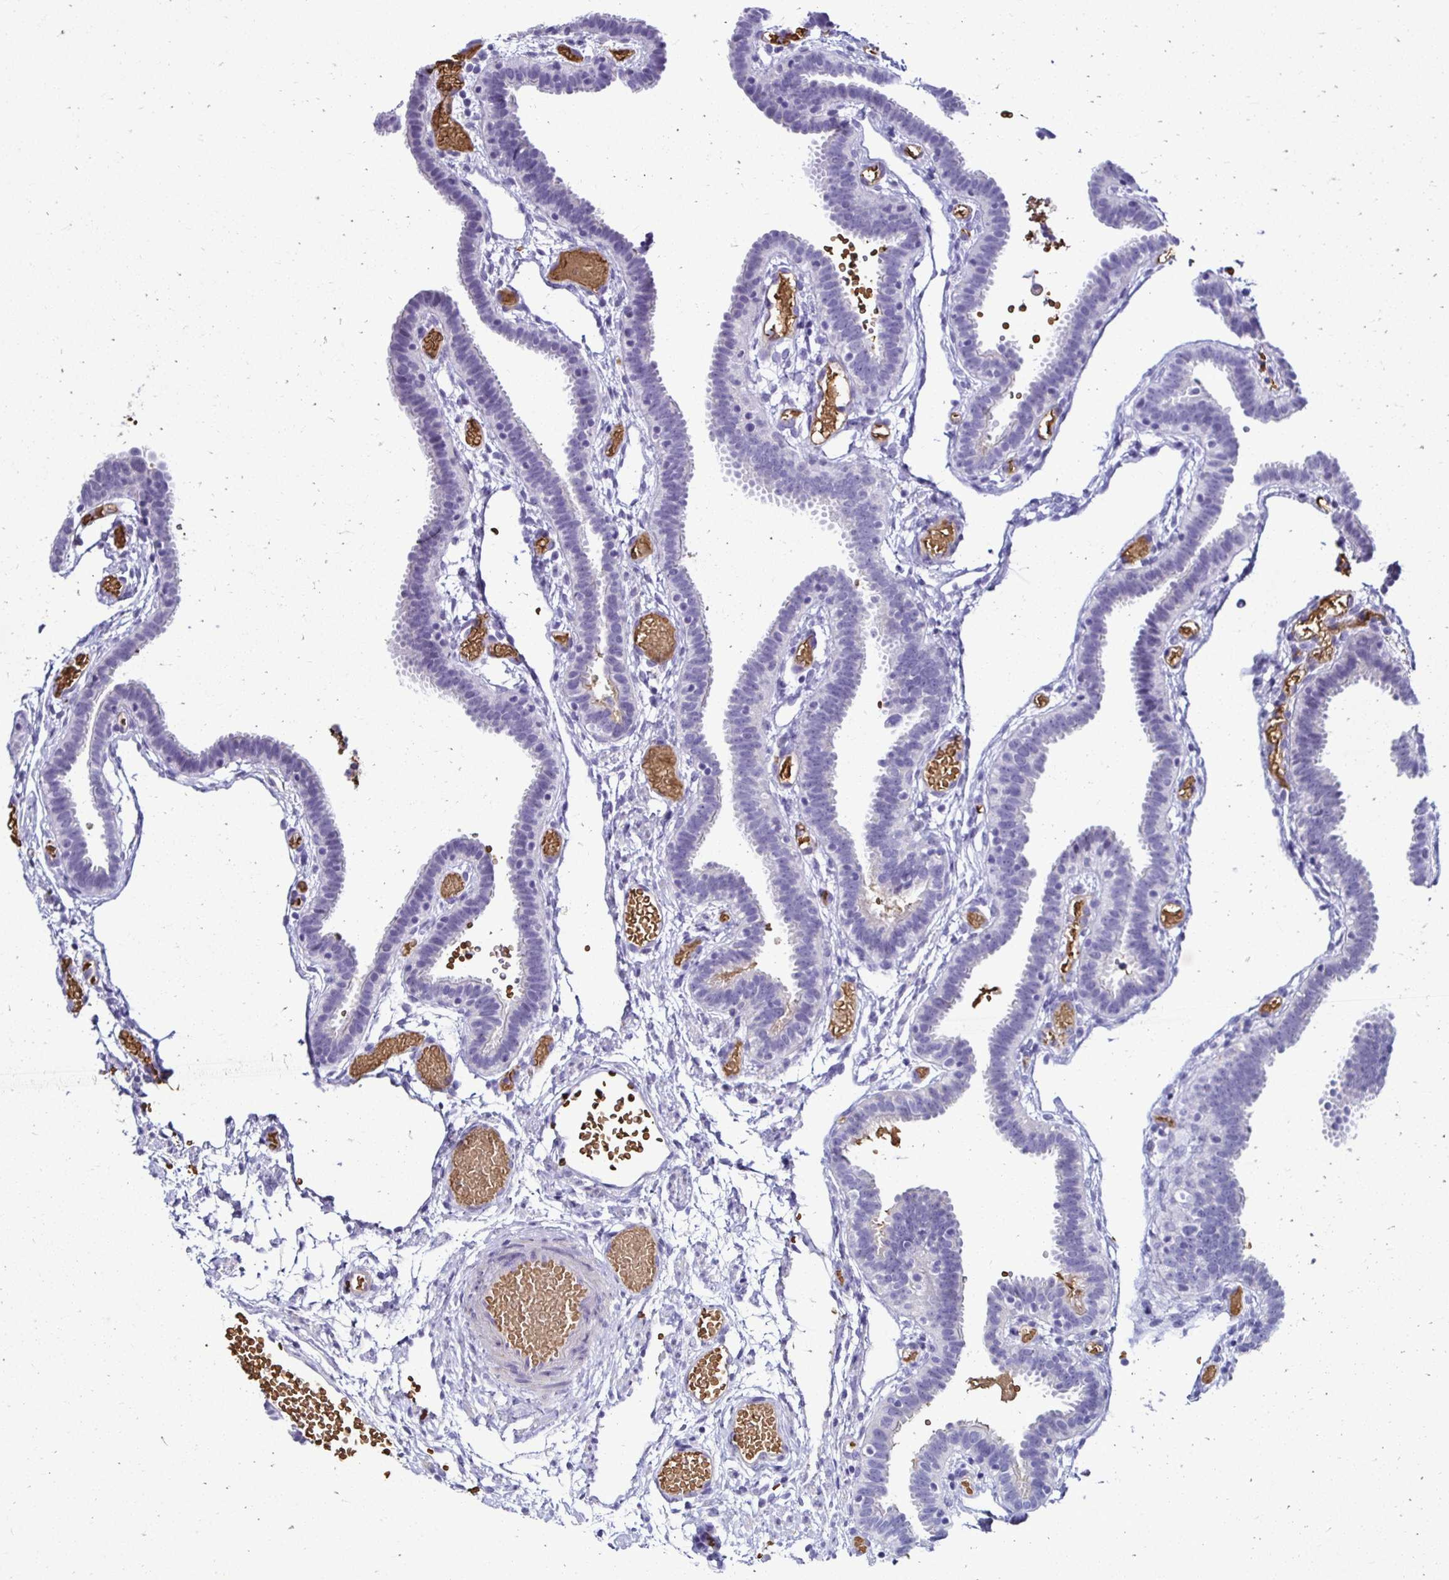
{"staining": {"intensity": "negative", "quantity": "none", "location": "none"}, "tissue": "fallopian tube", "cell_type": "Glandular cells", "image_type": "normal", "snomed": [{"axis": "morphology", "description": "Normal tissue, NOS"}, {"axis": "topography", "description": "Fallopian tube"}], "caption": "Histopathology image shows no protein positivity in glandular cells of unremarkable fallopian tube. (Stains: DAB immunohistochemistry with hematoxylin counter stain, Microscopy: brightfield microscopy at high magnification).", "gene": "RHBDL3", "patient": {"sex": "female", "age": 37}}